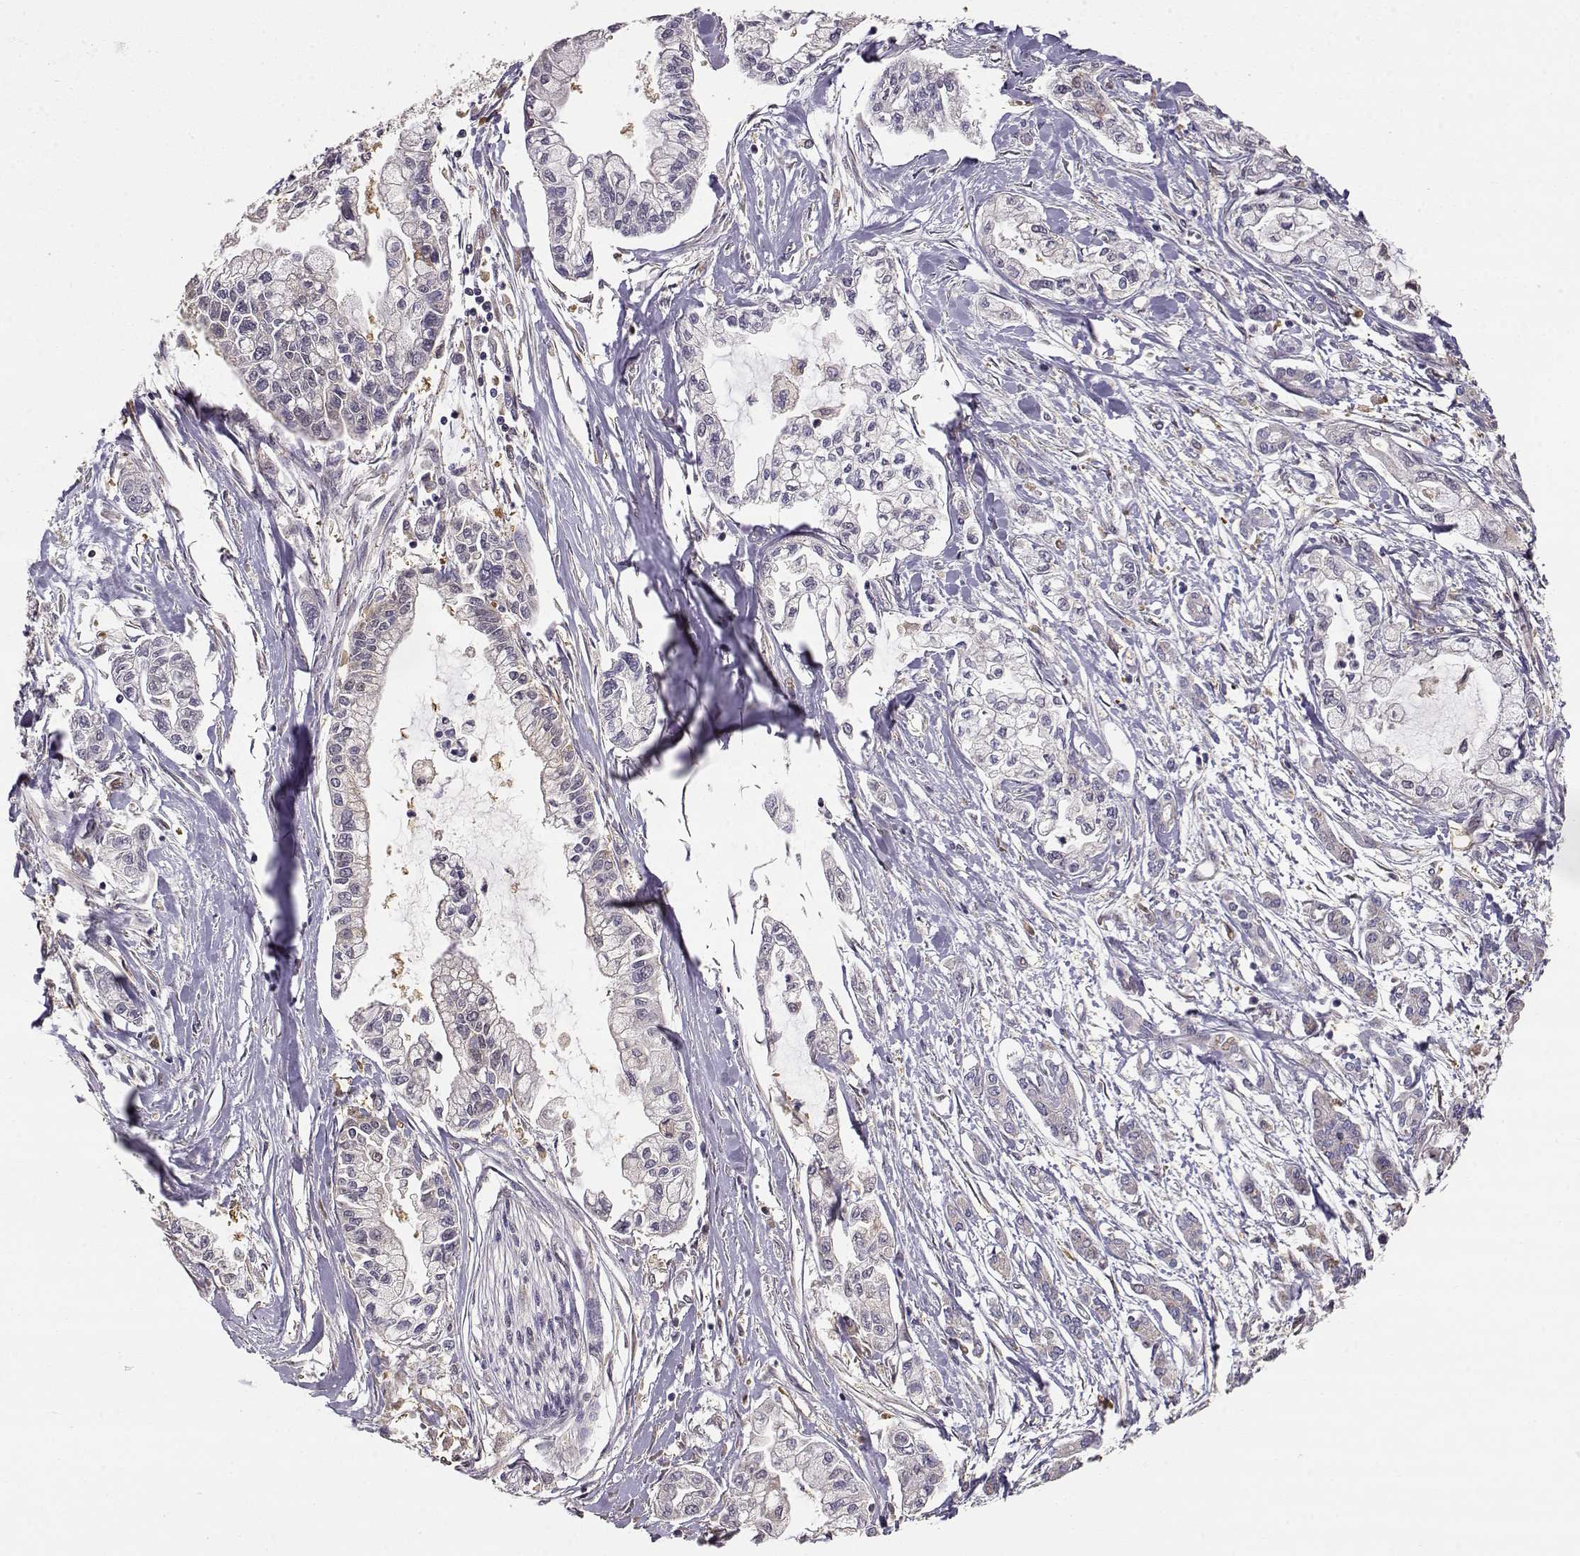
{"staining": {"intensity": "negative", "quantity": "none", "location": "none"}, "tissue": "pancreatic cancer", "cell_type": "Tumor cells", "image_type": "cancer", "snomed": [{"axis": "morphology", "description": "Adenocarcinoma, NOS"}, {"axis": "topography", "description": "Pancreas"}], "caption": "Adenocarcinoma (pancreatic) was stained to show a protein in brown. There is no significant staining in tumor cells. (DAB (3,3'-diaminobenzidine) immunohistochemistry visualized using brightfield microscopy, high magnification).", "gene": "CRIM1", "patient": {"sex": "male", "age": 54}}